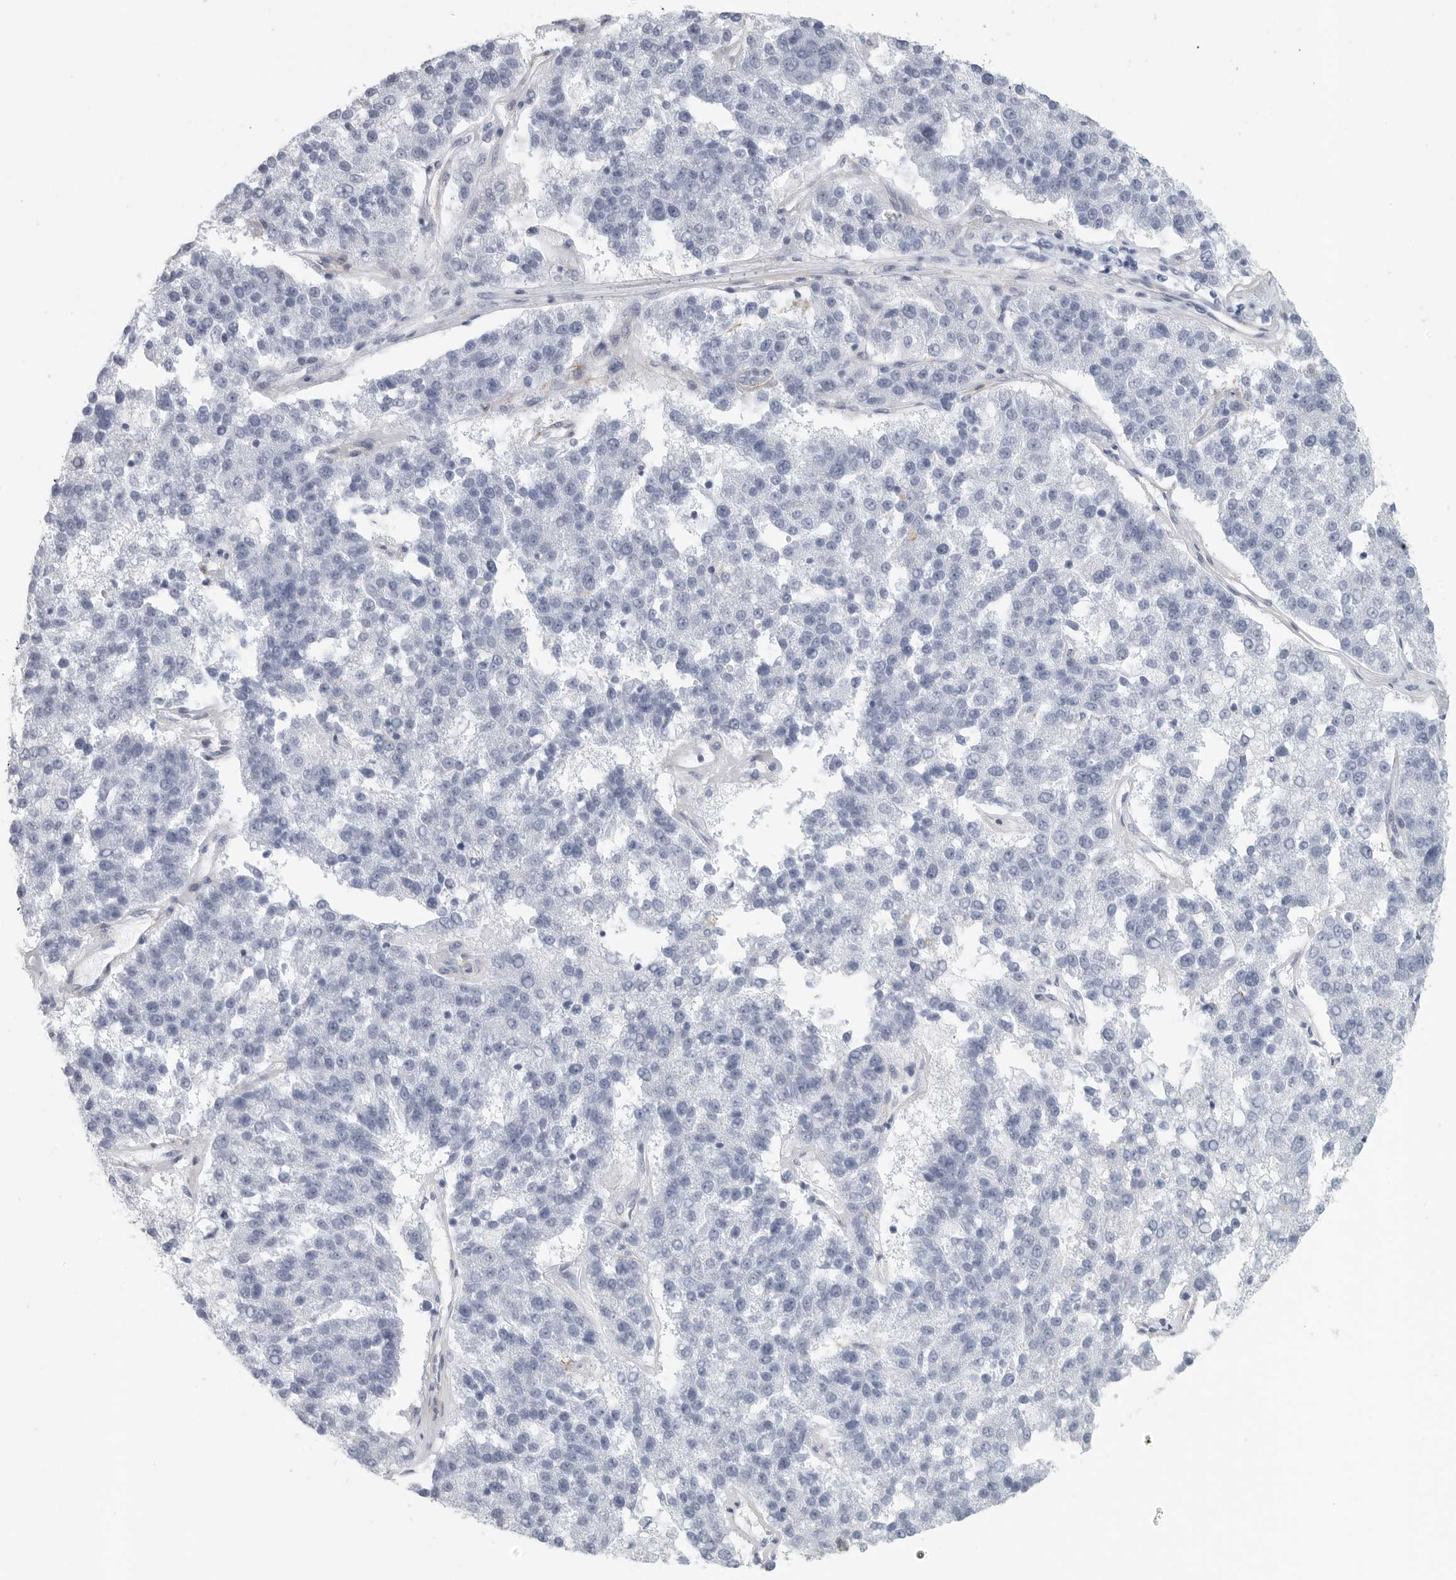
{"staining": {"intensity": "negative", "quantity": "none", "location": "none"}, "tissue": "pancreatic cancer", "cell_type": "Tumor cells", "image_type": "cancer", "snomed": [{"axis": "morphology", "description": "Adenocarcinoma, NOS"}, {"axis": "topography", "description": "Pancreas"}], "caption": "A histopathology image of adenocarcinoma (pancreatic) stained for a protein shows no brown staining in tumor cells.", "gene": "TNR", "patient": {"sex": "female", "age": 61}}